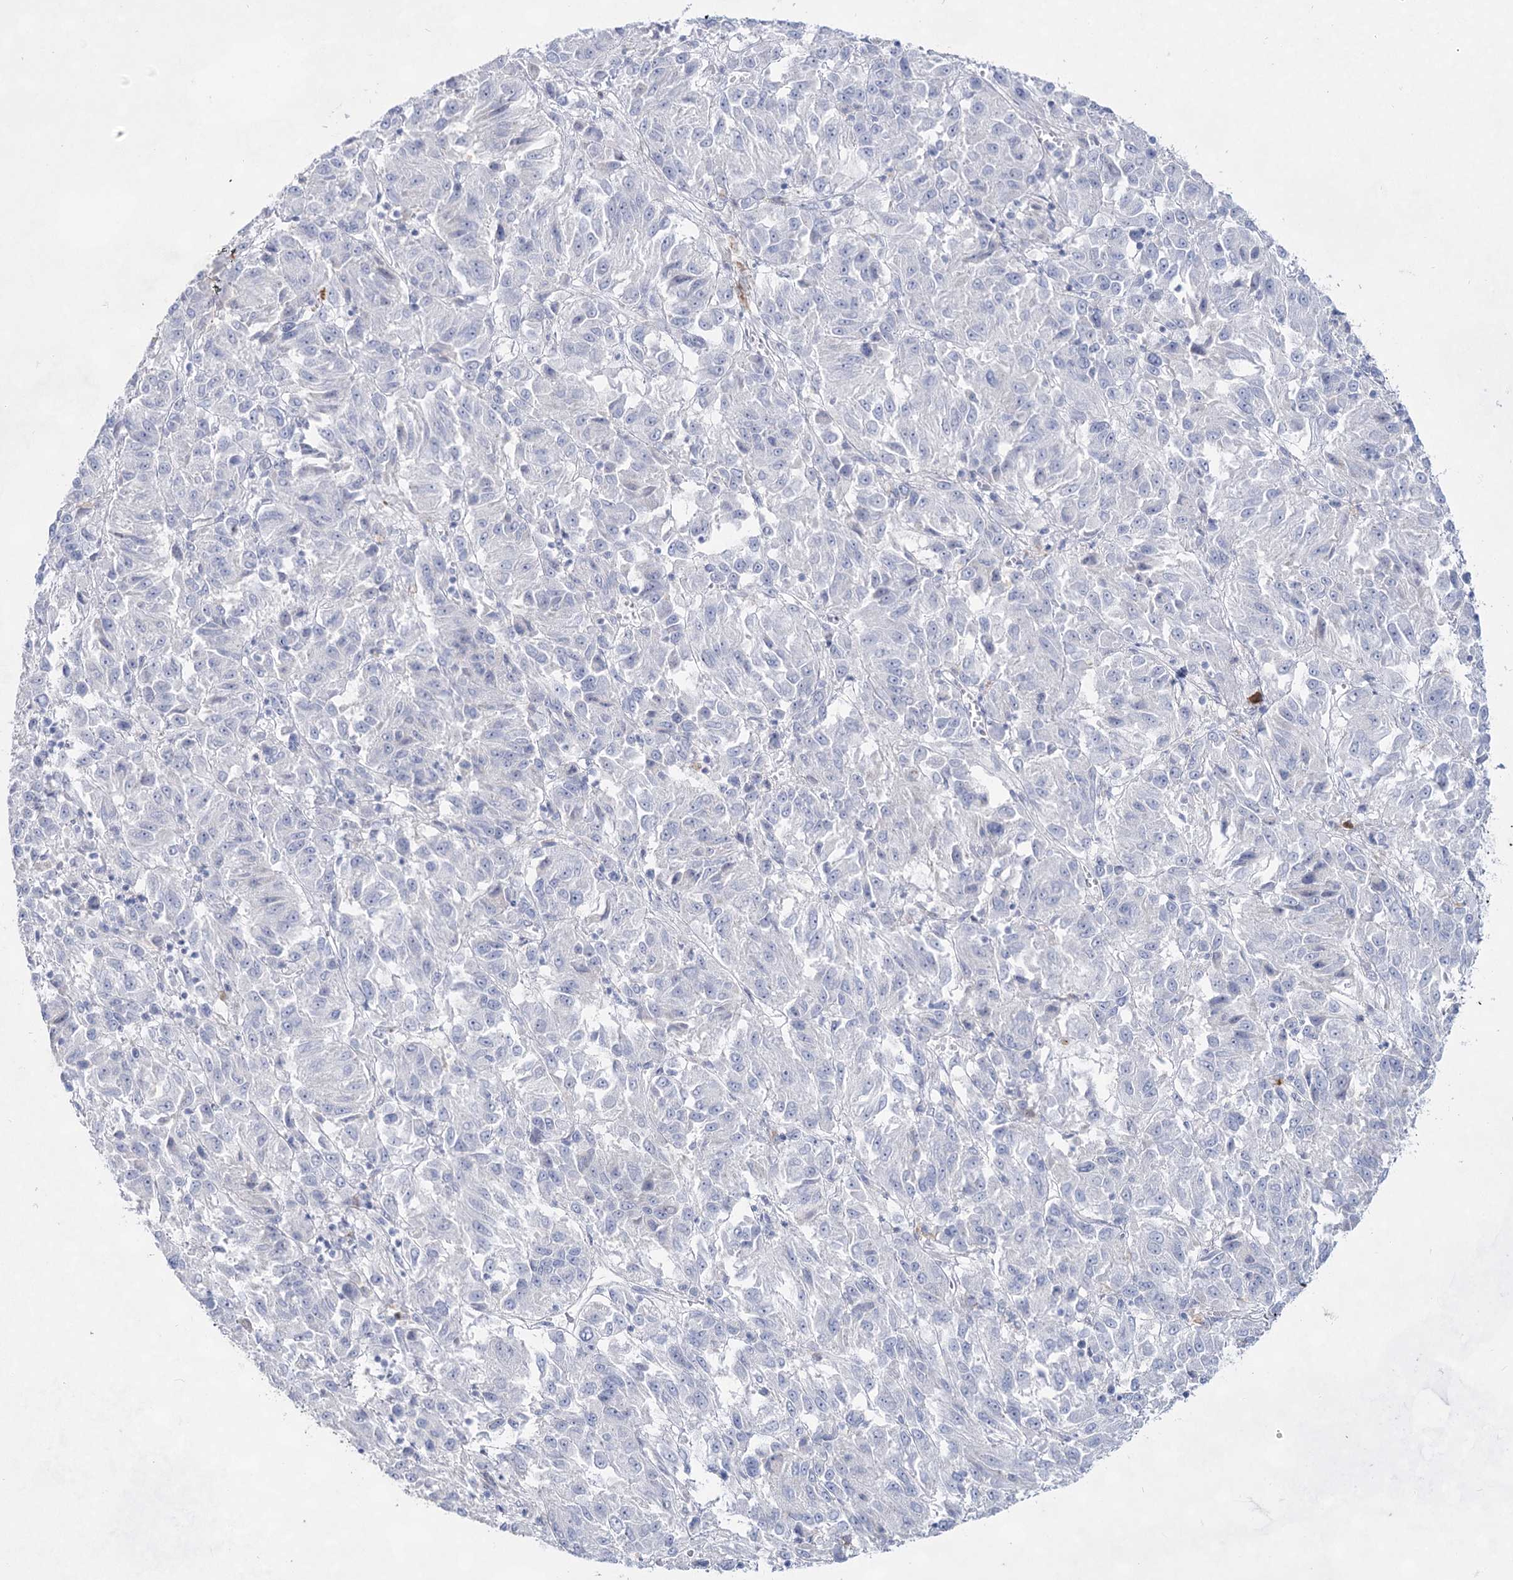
{"staining": {"intensity": "negative", "quantity": "none", "location": "none"}, "tissue": "melanoma", "cell_type": "Tumor cells", "image_type": "cancer", "snomed": [{"axis": "morphology", "description": "Malignant melanoma, Metastatic site"}, {"axis": "topography", "description": "Lung"}], "caption": "Immunohistochemistry (IHC) histopathology image of malignant melanoma (metastatic site) stained for a protein (brown), which demonstrates no positivity in tumor cells.", "gene": "ACRV1", "patient": {"sex": "male", "age": 64}}